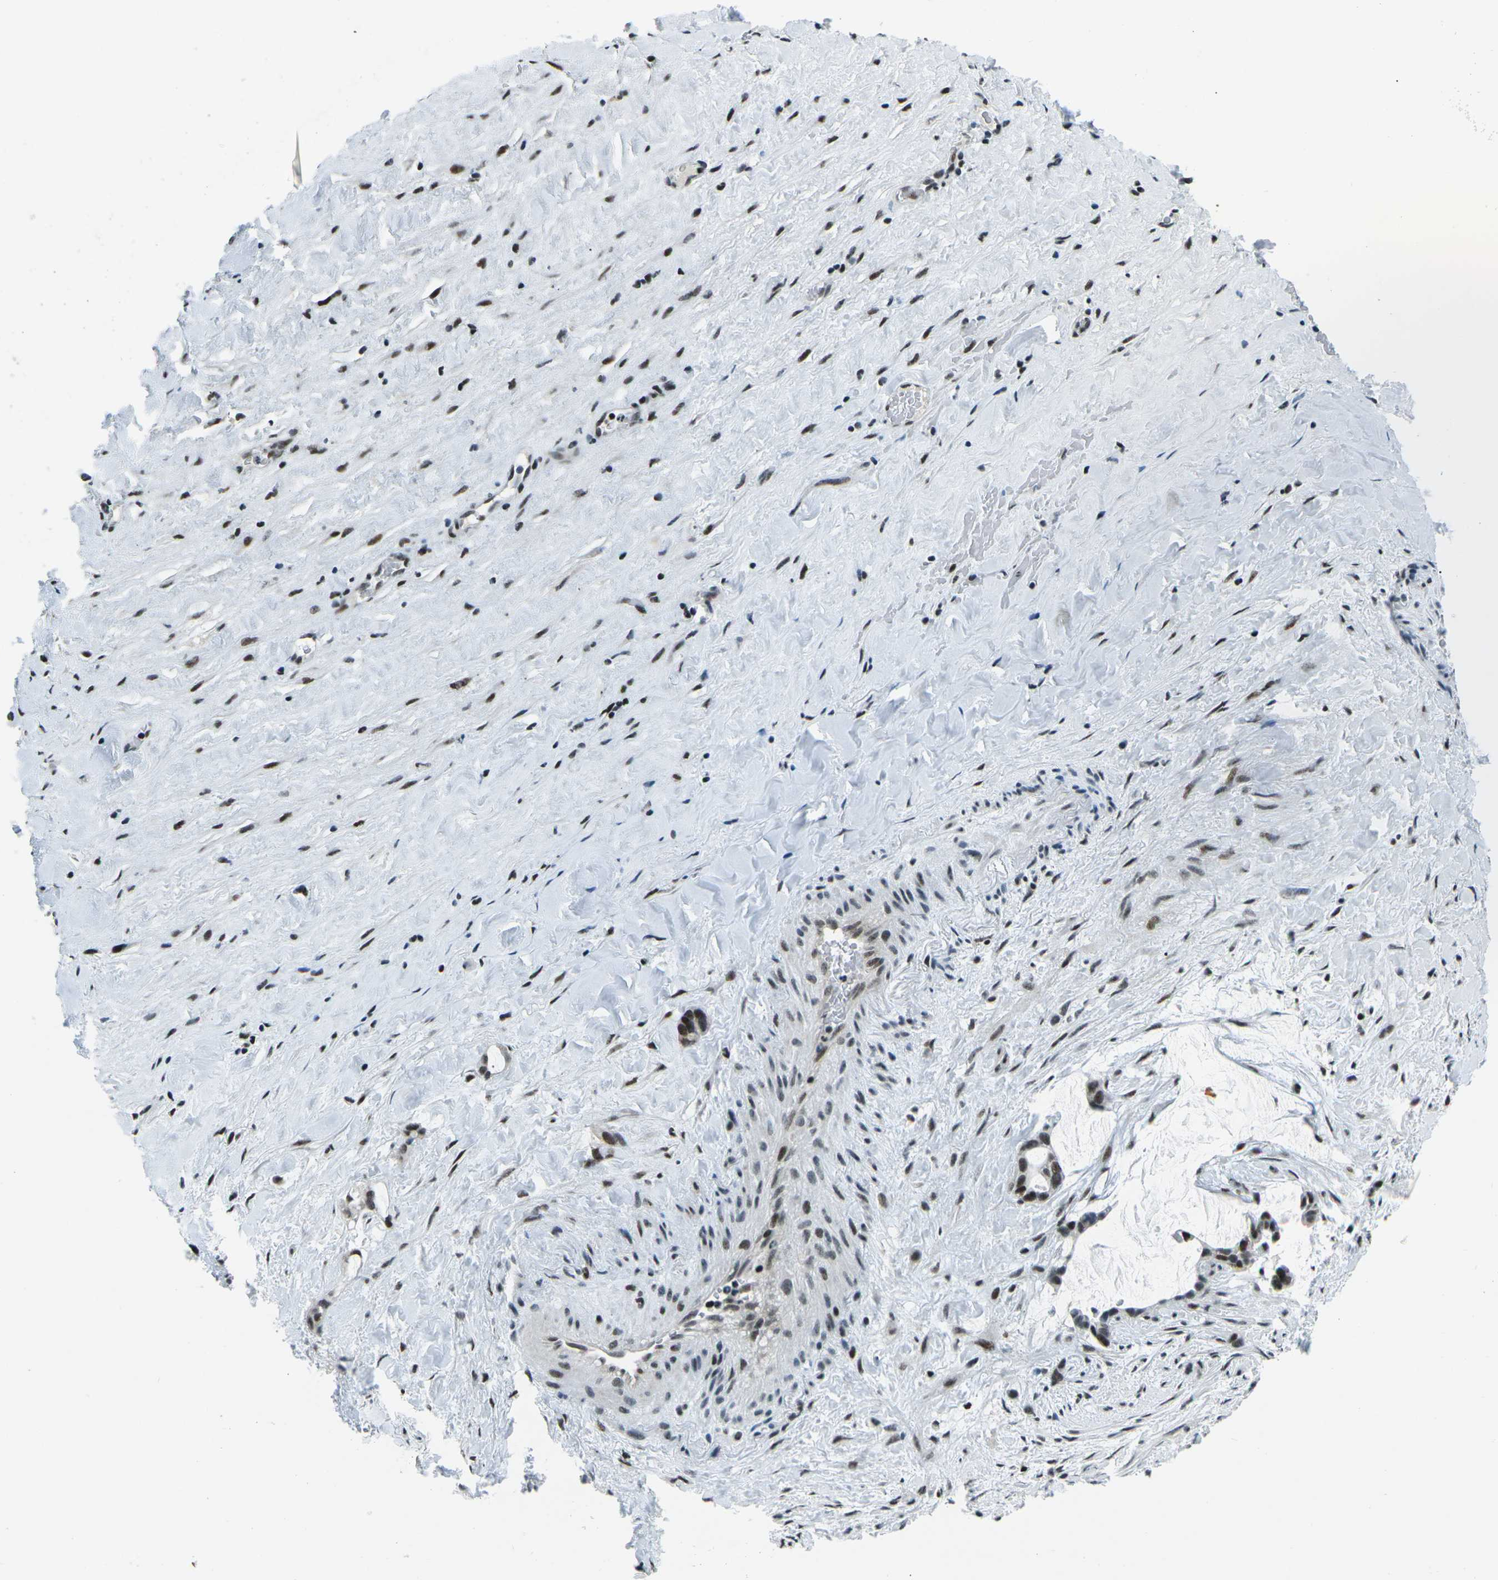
{"staining": {"intensity": "strong", "quantity": ">75%", "location": "nuclear"}, "tissue": "liver cancer", "cell_type": "Tumor cells", "image_type": "cancer", "snomed": [{"axis": "morphology", "description": "Cholangiocarcinoma"}, {"axis": "topography", "description": "Liver"}], "caption": "This image demonstrates cholangiocarcinoma (liver) stained with immunohistochemistry (IHC) to label a protein in brown. The nuclear of tumor cells show strong positivity for the protein. Nuclei are counter-stained blue.", "gene": "RBL2", "patient": {"sex": "female", "age": 65}}